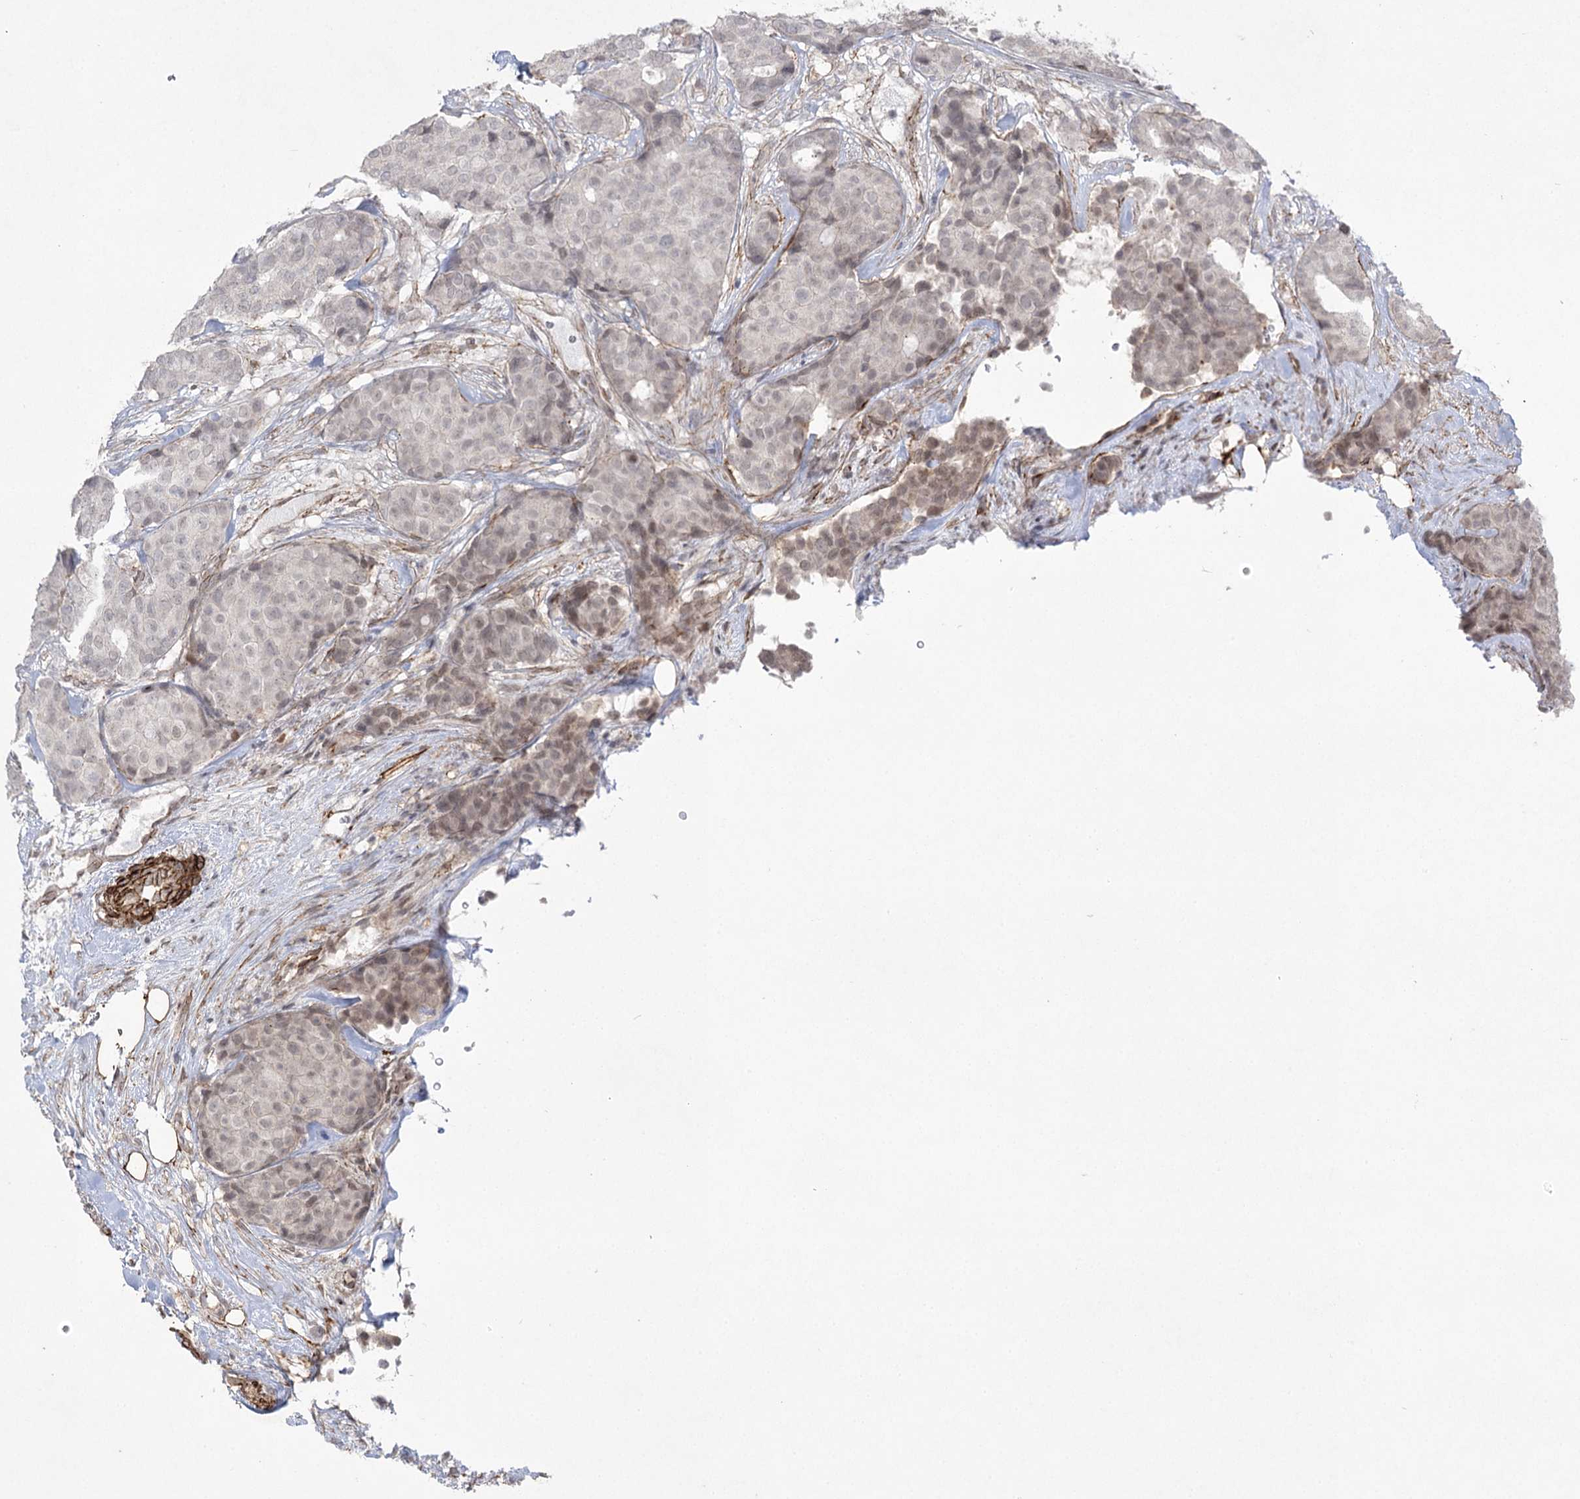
{"staining": {"intensity": "weak", "quantity": "25%-75%", "location": "nuclear"}, "tissue": "breast cancer", "cell_type": "Tumor cells", "image_type": "cancer", "snomed": [{"axis": "morphology", "description": "Duct carcinoma"}, {"axis": "topography", "description": "Breast"}], "caption": "IHC photomicrograph of neoplastic tissue: infiltrating ductal carcinoma (breast) stained using immunohistochemistry (IHC) displays low levels of weak protein expression localized specifically in the nuclear of tumor cells, appearing as a nuclear brown color.", "gene": "AMTN", "patient": {"sex": "female", "age": 75}}